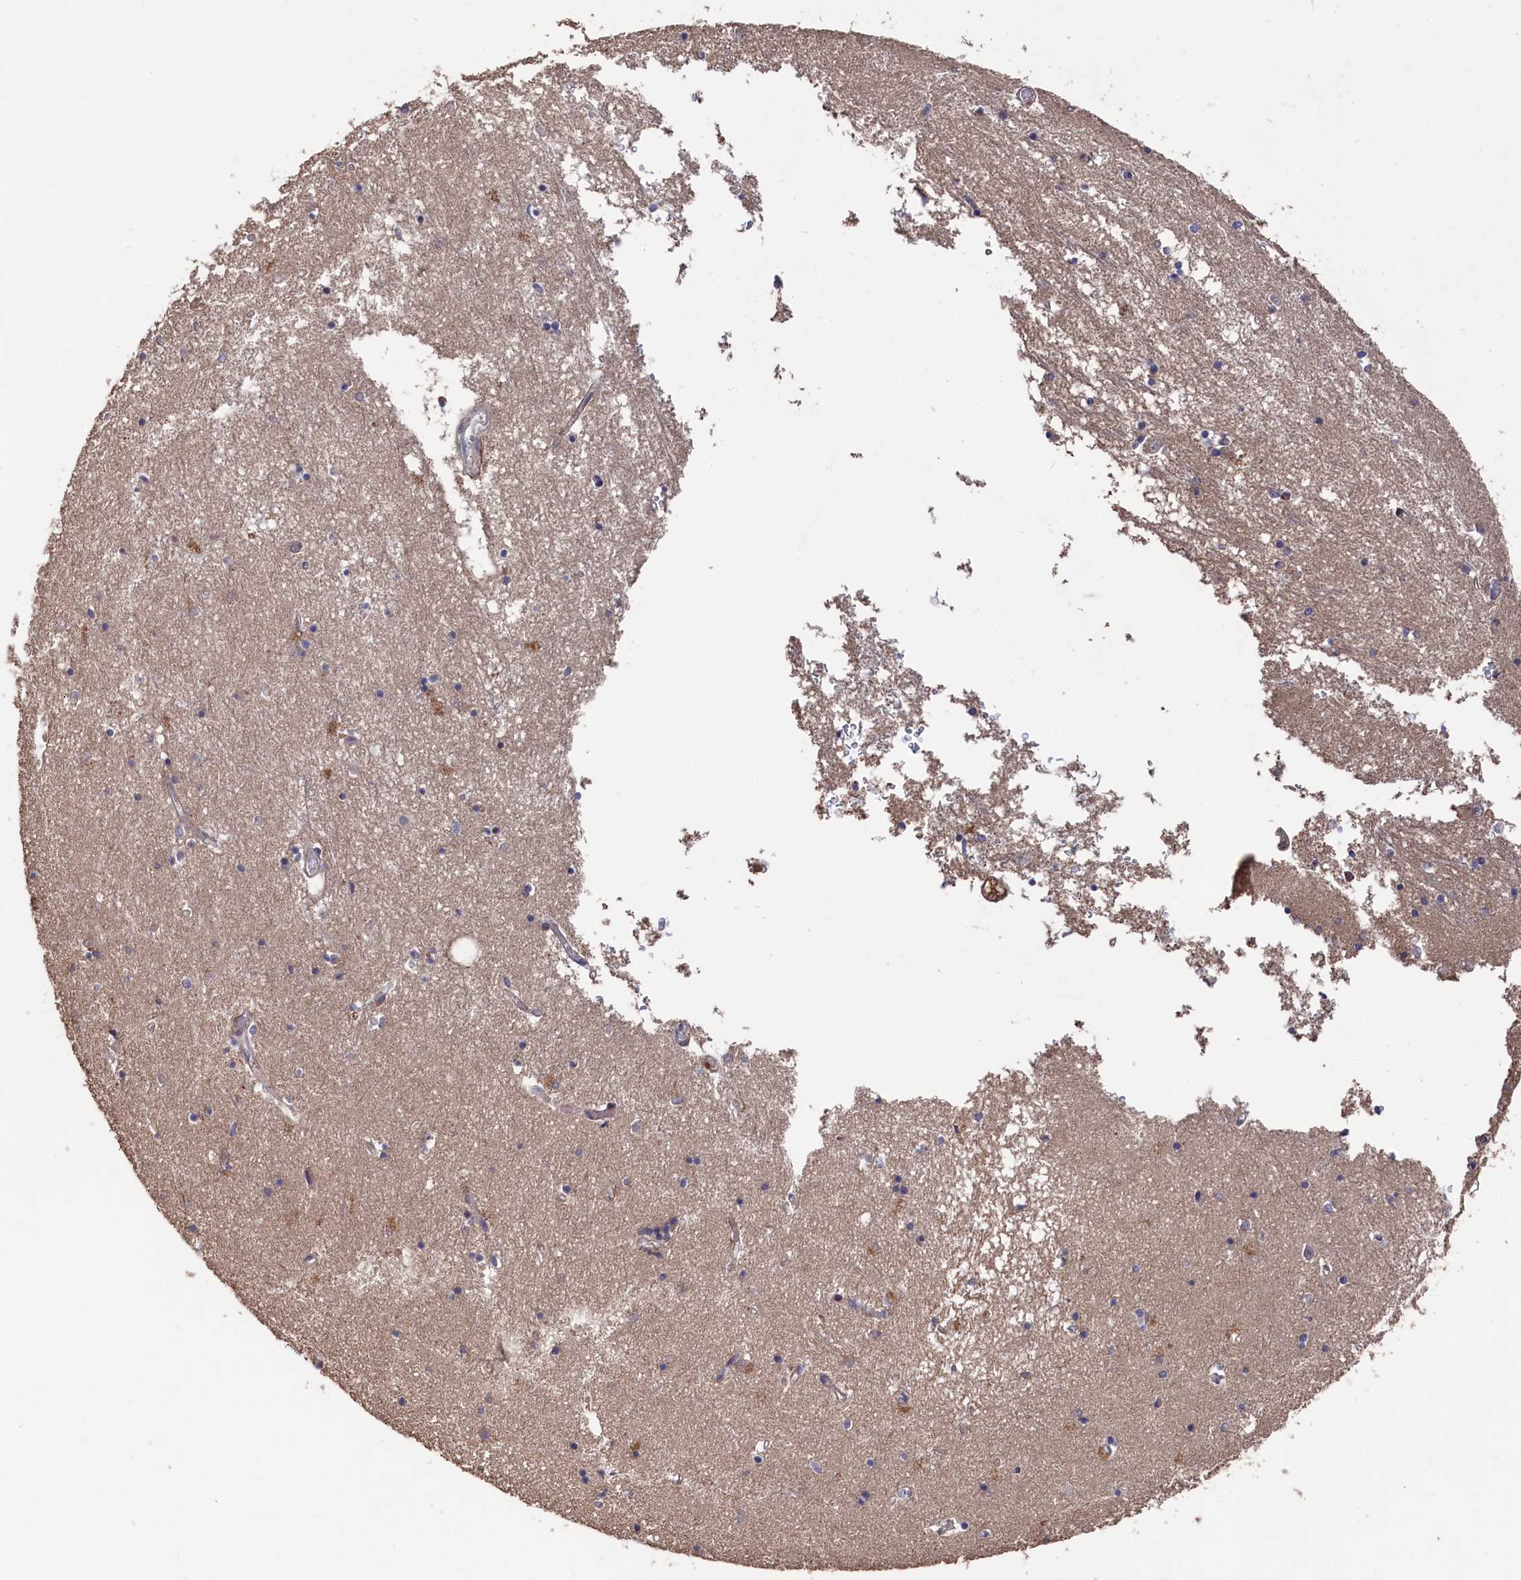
{"staining": {"intensity": "negative", "quantity": "none", "location": "none"}, "tissue": "hippocampus", "cell_type": "Glial cells", "image_type": "normal", "snomed": [{"axis": "morphology", "description": "Normal tissue, NOS"}, {"axis": "topography", "description": "Hippocampus"}], "caption": "IHC image of benign hippocampus stained for a protein (brown), which displays no positivity in glial cells.", "gene": "TMC5", "patient": {"sex": "male", "age": 70}}